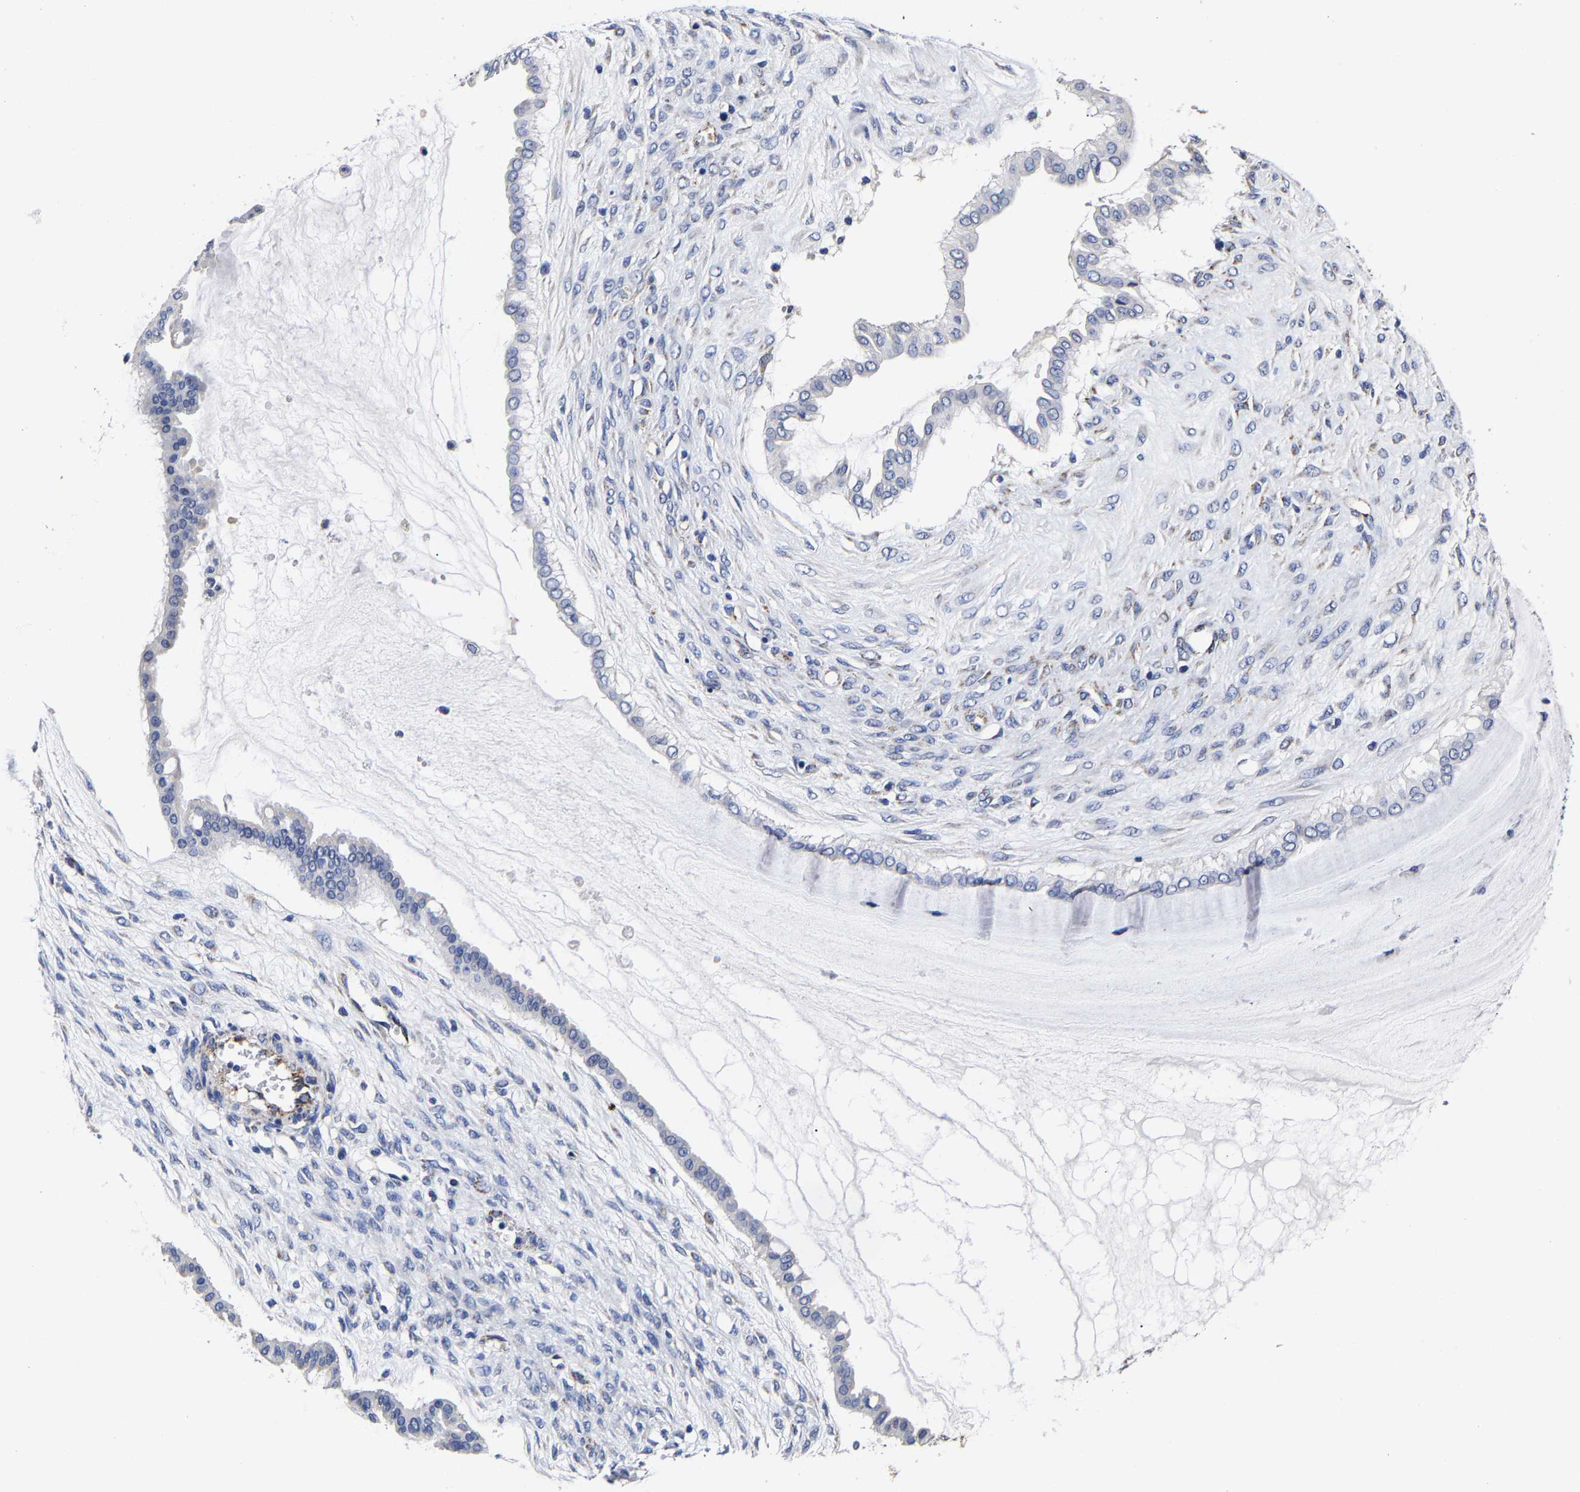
{"staining": {"intensity": "negative", "quantity": "none", "location": "none"}, "tissue": "ovarian cancer", "cell_type": "Tumor cells", "image_type": "cancer", "snomed": [{"axis": "morphology", "description": "Cystadenocarcinoma, mucinous, NOS"}, {"axis": "topography", "description": "Ovary"}], "caption": "IHC of human ovarian cancer exhibits no staining in tumor cells.", "gene": "AASS", "patient": {"sex": "female", "age": 73}}